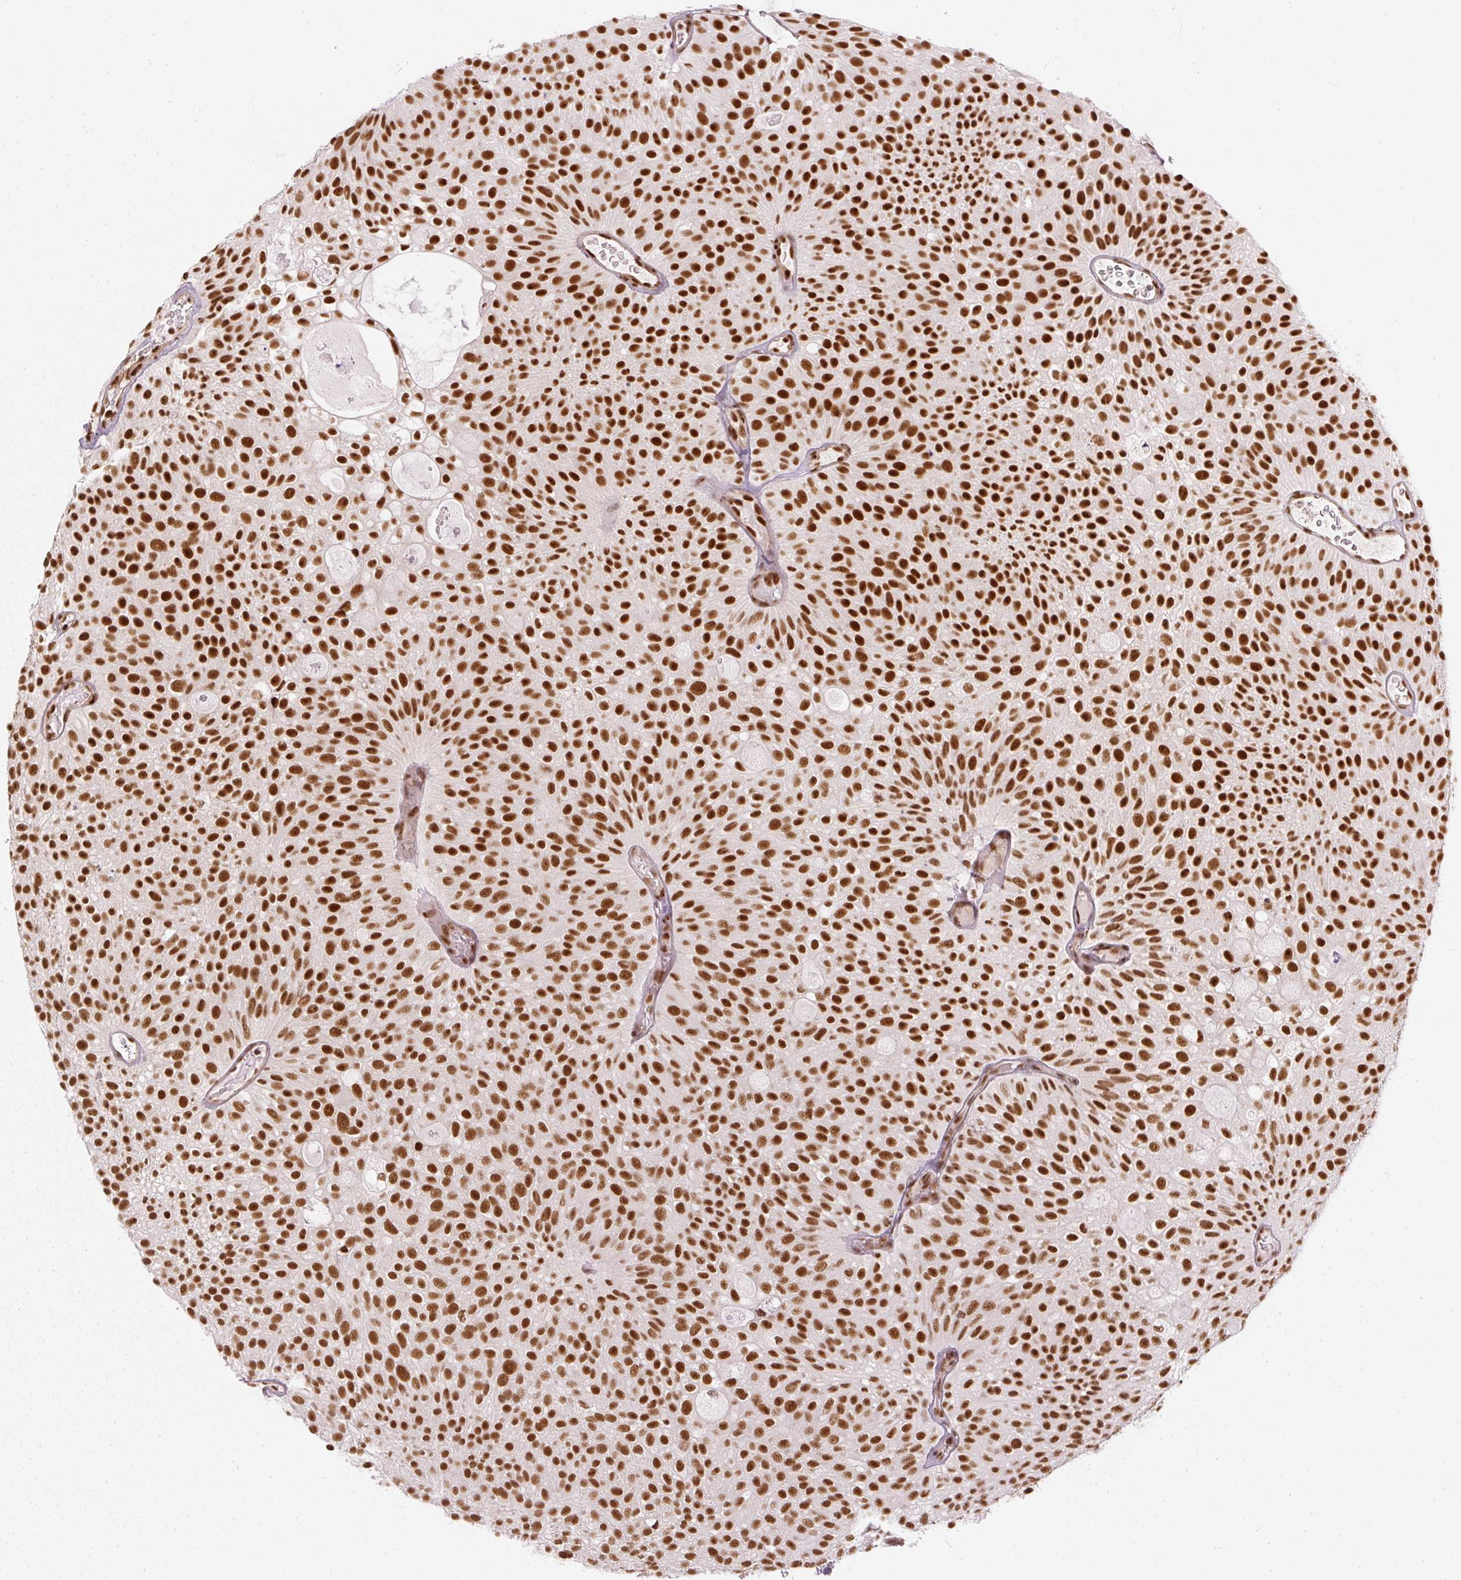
{"staining": {"intensity": "strong", "quantity": ">75%", "location": "nuclear"}, "tissue": "urothelial cancer", "cell_type": "Tumor cells", "image_type": "cancer", "snomed": [{"axis": "morphology", "description": "Urothelial carcinoma, Low grade"}, {"axis": "topography", "description": "Urinary bladder"}], "caption": "Immunohistochemistry staining of urothelial cancer, which displays high levels of strong nuclear staining in approximately >75% of tumor cells indicating strong nuclear protein staining. The staining was performed using DAB (3,3'-diaminobenzidine) (brown) for protein detection and nuclei were counterstained in hematoxylin (blue).", "gene": "U2AF2", "patient": {"sex": "male", "age": 78}}